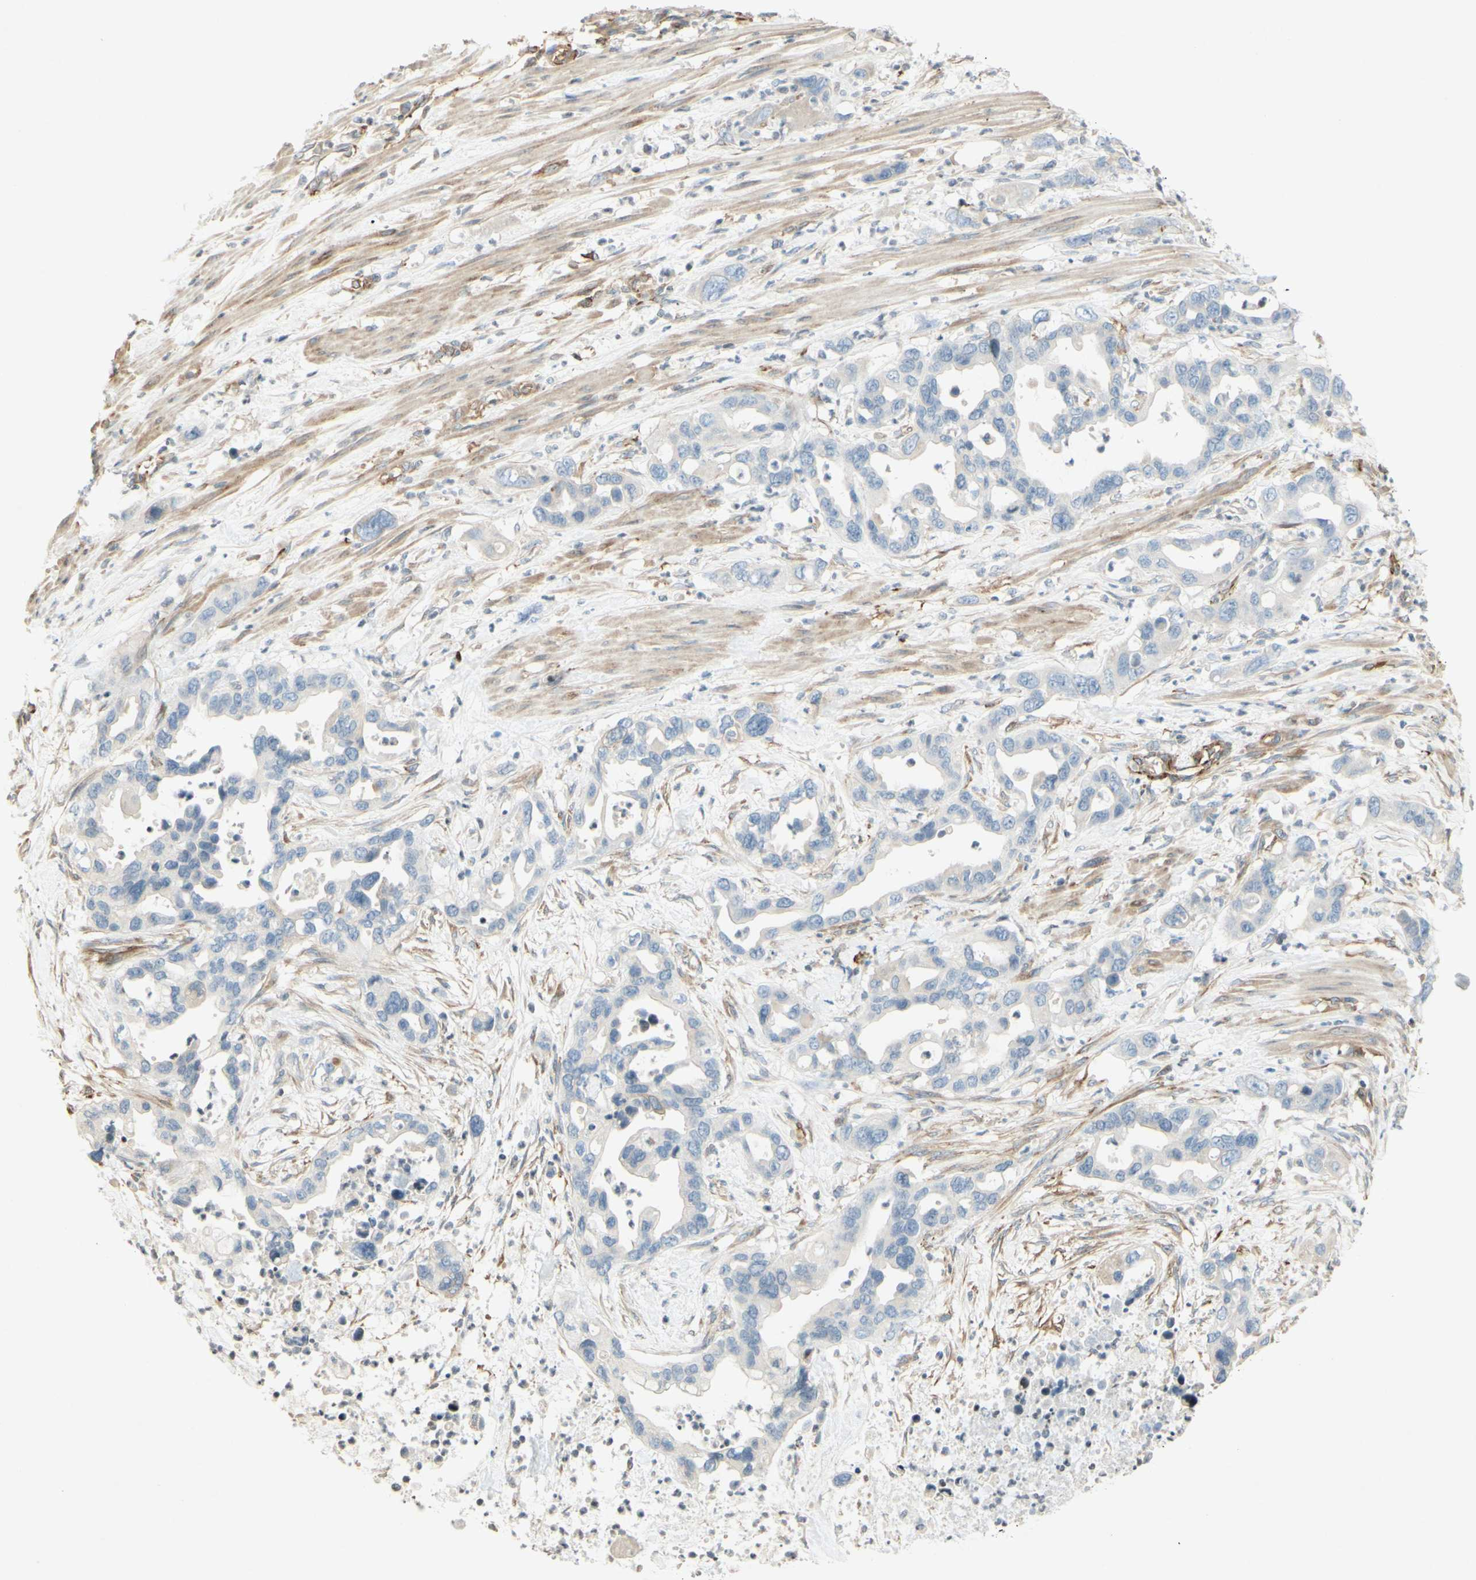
{"staining": {"intensity": "negative", "quantity": "none", "location": "none"}, "tissue": "pancreatic cancer", "cell_type": "Tumor cells", "image_type": "cancer", "snomed": [{"axis": "morphology", "description": "Adenocarcinoma, NOS"}, {"axis": "topography", "description": "Pancreas"}], "caption": "Tumor cells show no significant protein expression in adenocarcinoma (pancreatic).", "gene": "MAP1B", "patient": {"sex": "female", "age": 71}}